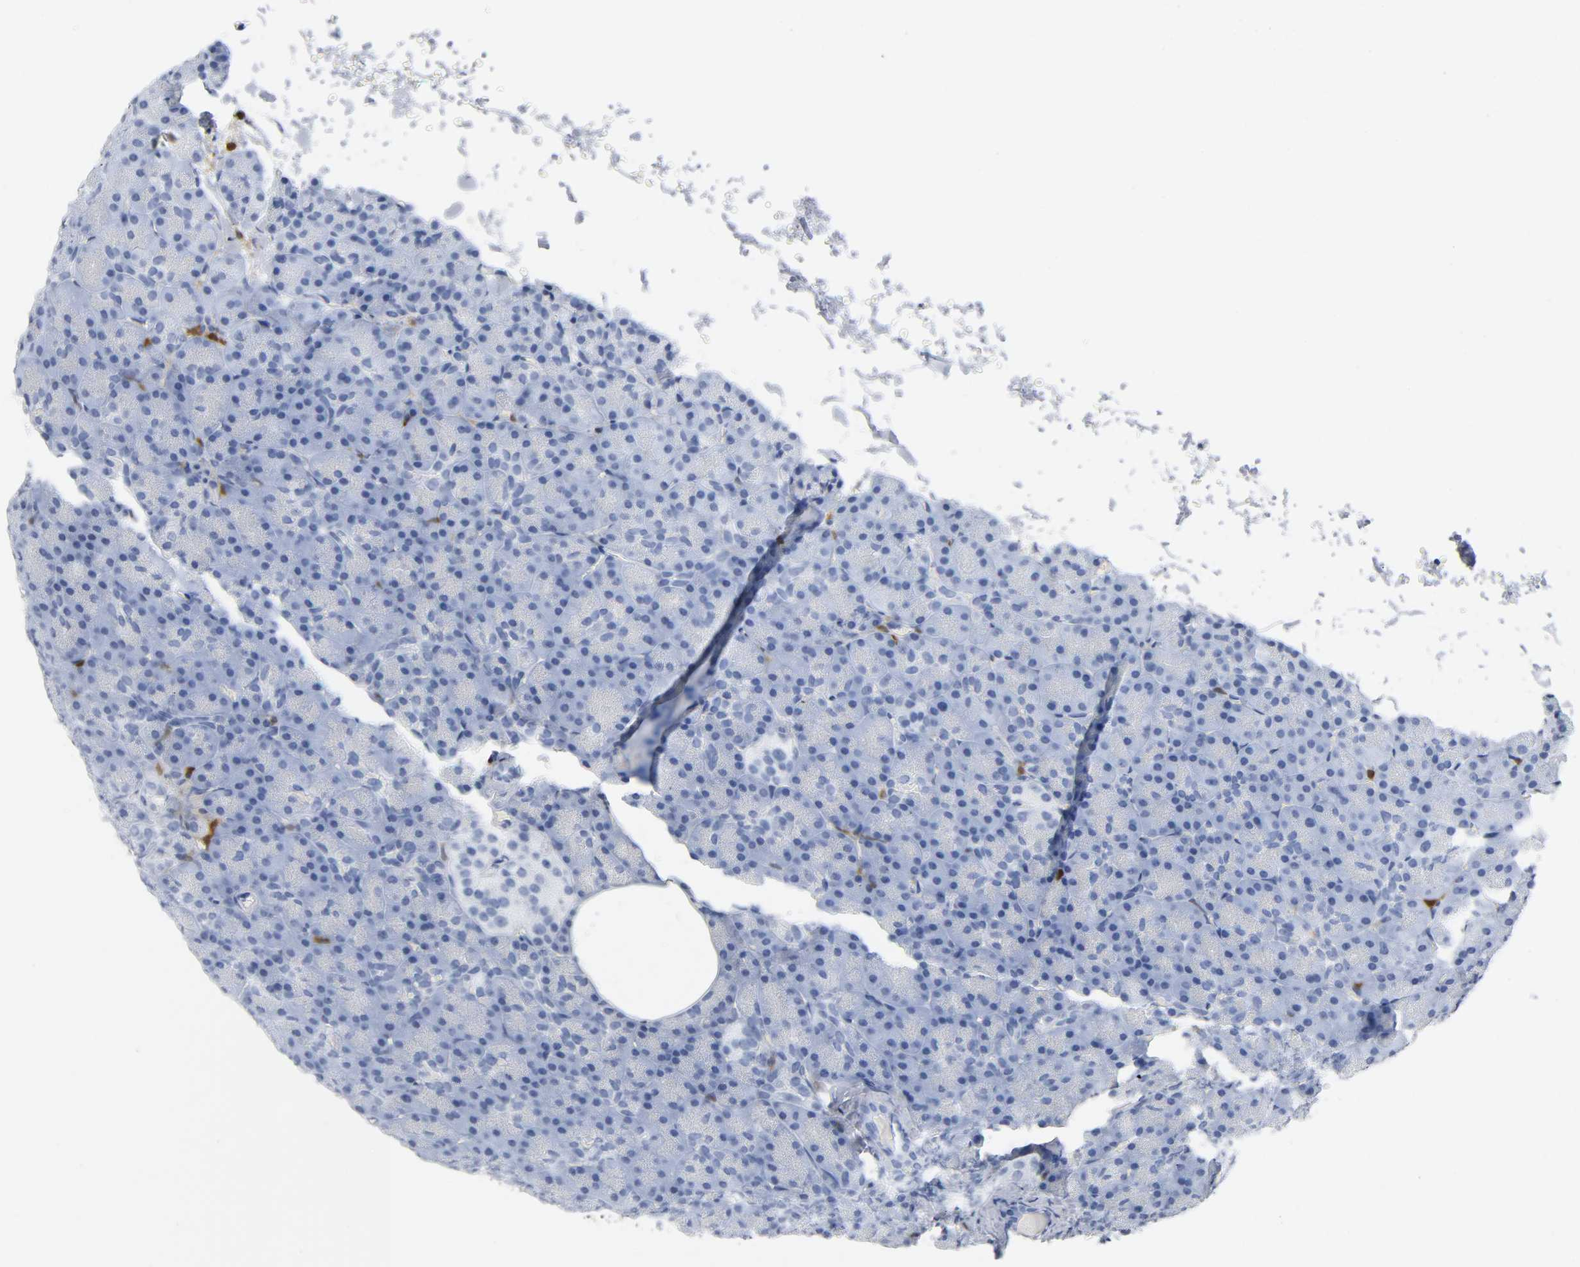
{"staining": {"intensity": "negative", "quantity": "none", "location": "none"}, "tissue": "pancreas", "cell_type": "Exocrine glandular cells", "image_type": "normal", "snomed": [{"axis": "morphology", "description": "Normal tissue, NOS"}, {"axis": "topography", "description": "Pancreas"}], "caption": "Micrograph shows no protein staining in exocrine glandular cells of normal pancreas.", "gene": "DOK2", "patient": {"sex": "female", "age": 43}}